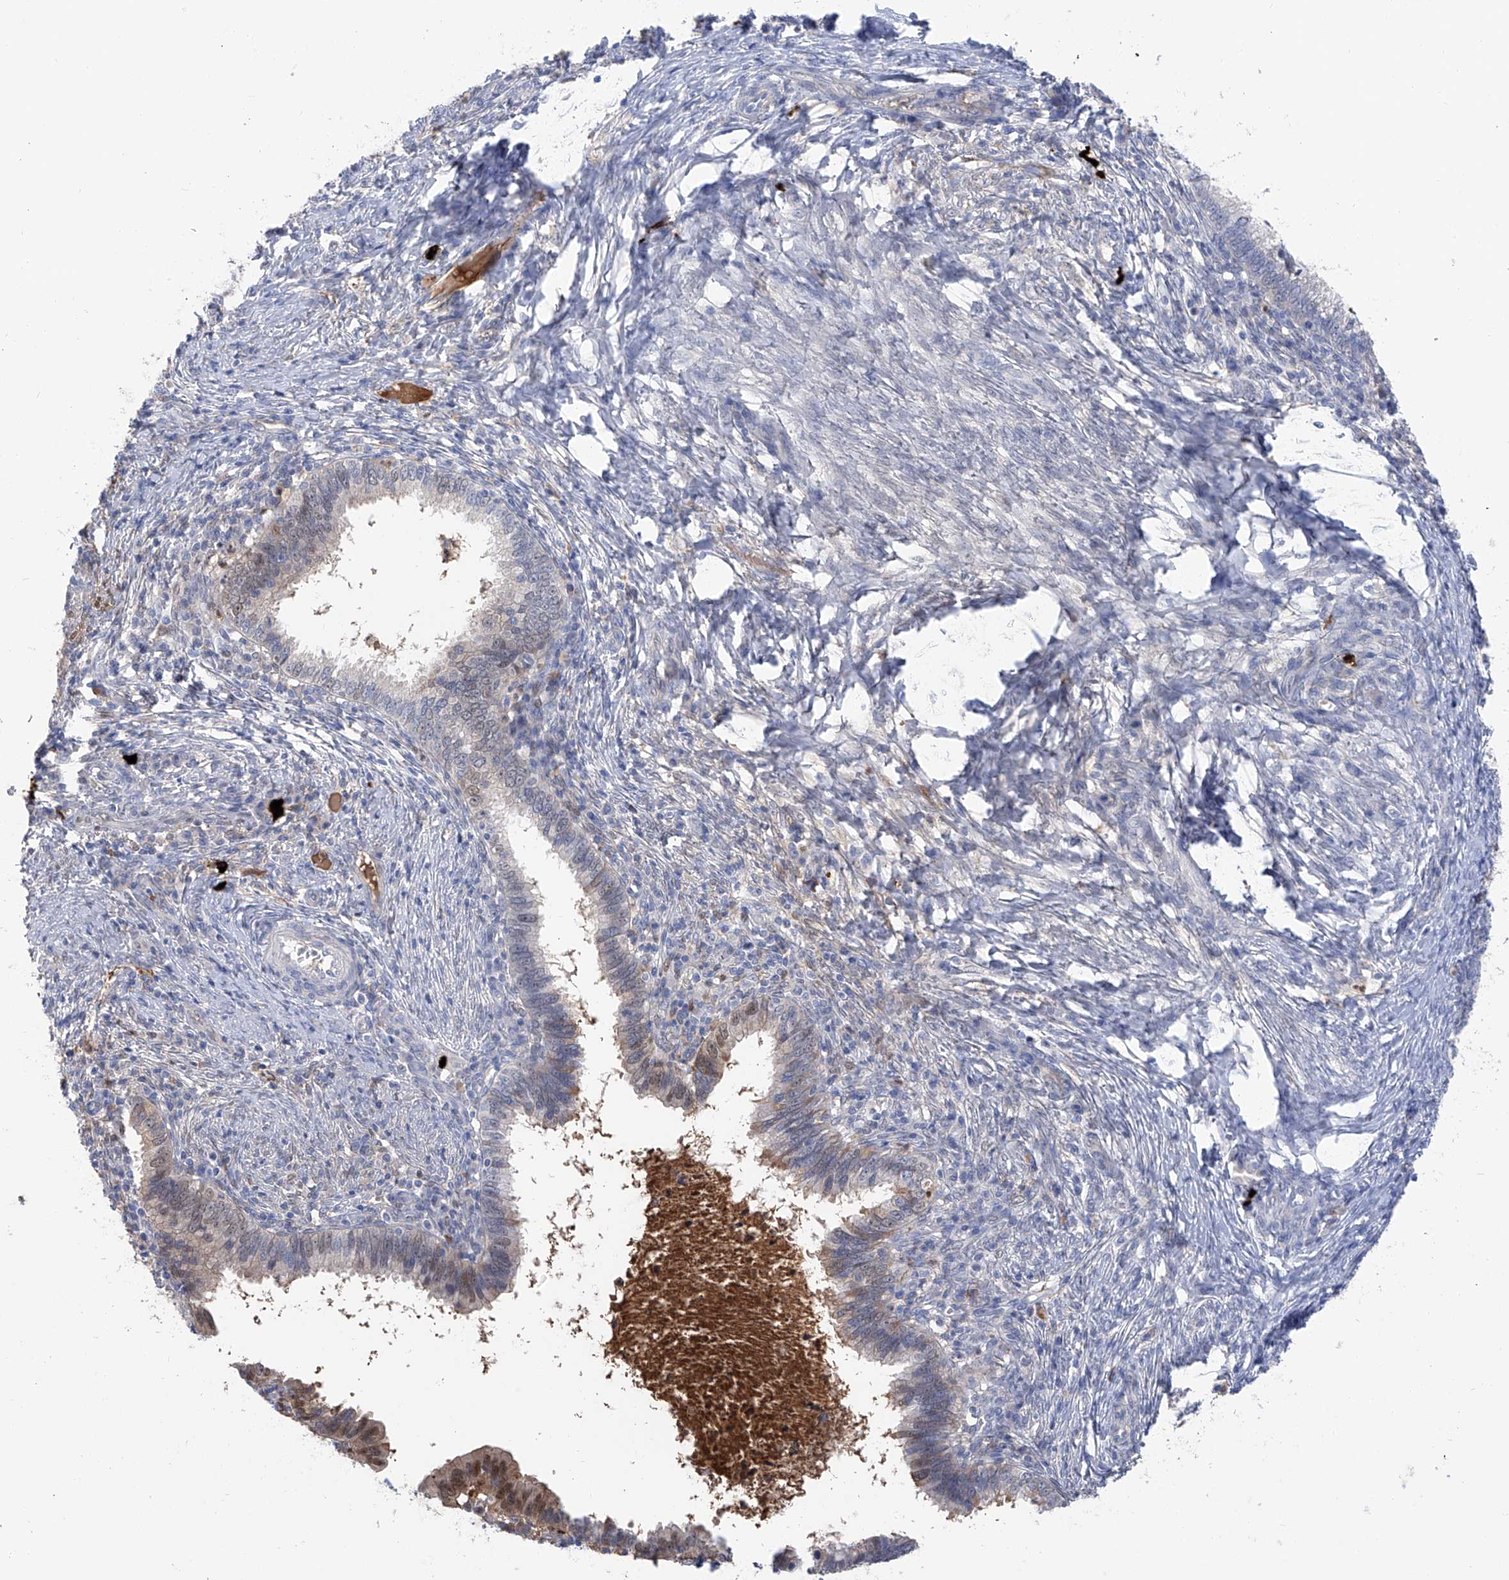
{"staining": {"intensity": "weak", "quantity": "<25%", "location": "nuclear"}, "tissue": "cervical cancer", "cell_type": "Tumor cells", "image_type": "cancer", "snomed": [{"axis": "morphology", "description": "Adenocarcinoma, NOS"}, {"axis": "topography", "description": "Cervix"}], "caption": "High power microscopy image of an IHC histopathology image of cervical adenocarcinoma, revealing no significant staining in tumor cells. The staining is performed using DAB (3,3'-diaminobenzidine) brown chromogen with nuclei counter-stained in using hematoxylin.", "gene": "PHF20", "patient": {"sex": "female", "age": 36}}